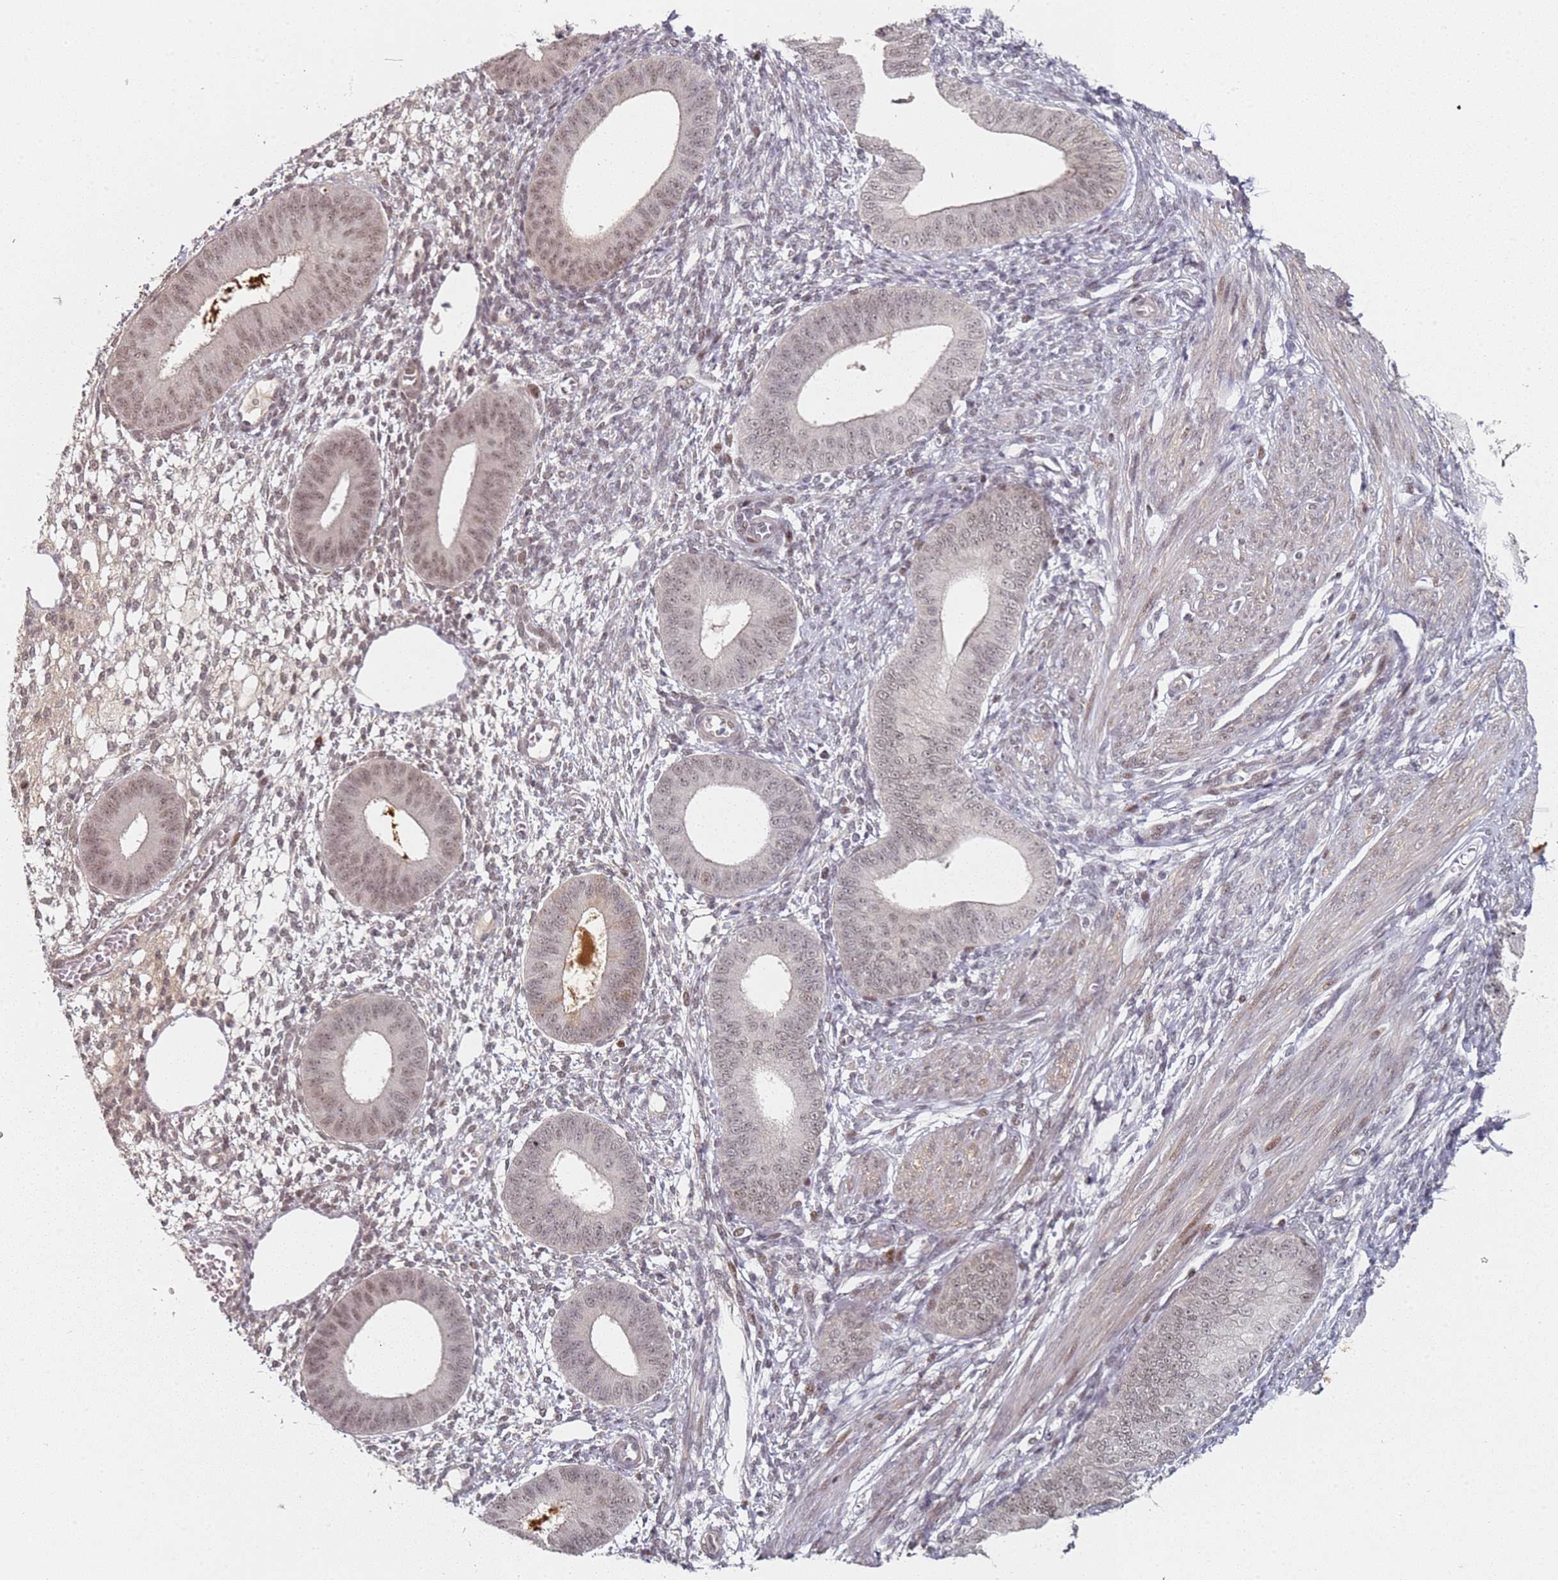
{"staining": {"intensity": "weak", "quantity": ">75%", "location": "cytoplasmic/membranous,nuclear"}, "tissue": "endometrium", "cell_type": "Cells in endometrial stroma", "image_type": "normal", "snomed": [{"axis": "morphology", "description": "Normal tissue, NOS"}, {"axis": "topography", "description": "Endometrium"}], "caption": "Immunohistochemical staining of unremarkable human endometrium demonstrates >75% levels of weak cytoplasmic/membranous,nuclear protein positivity in approximately >75% of cells in endometrial stroma.", "gene": "ATF6B", "patient": {"sex": "female", "age": 49}}